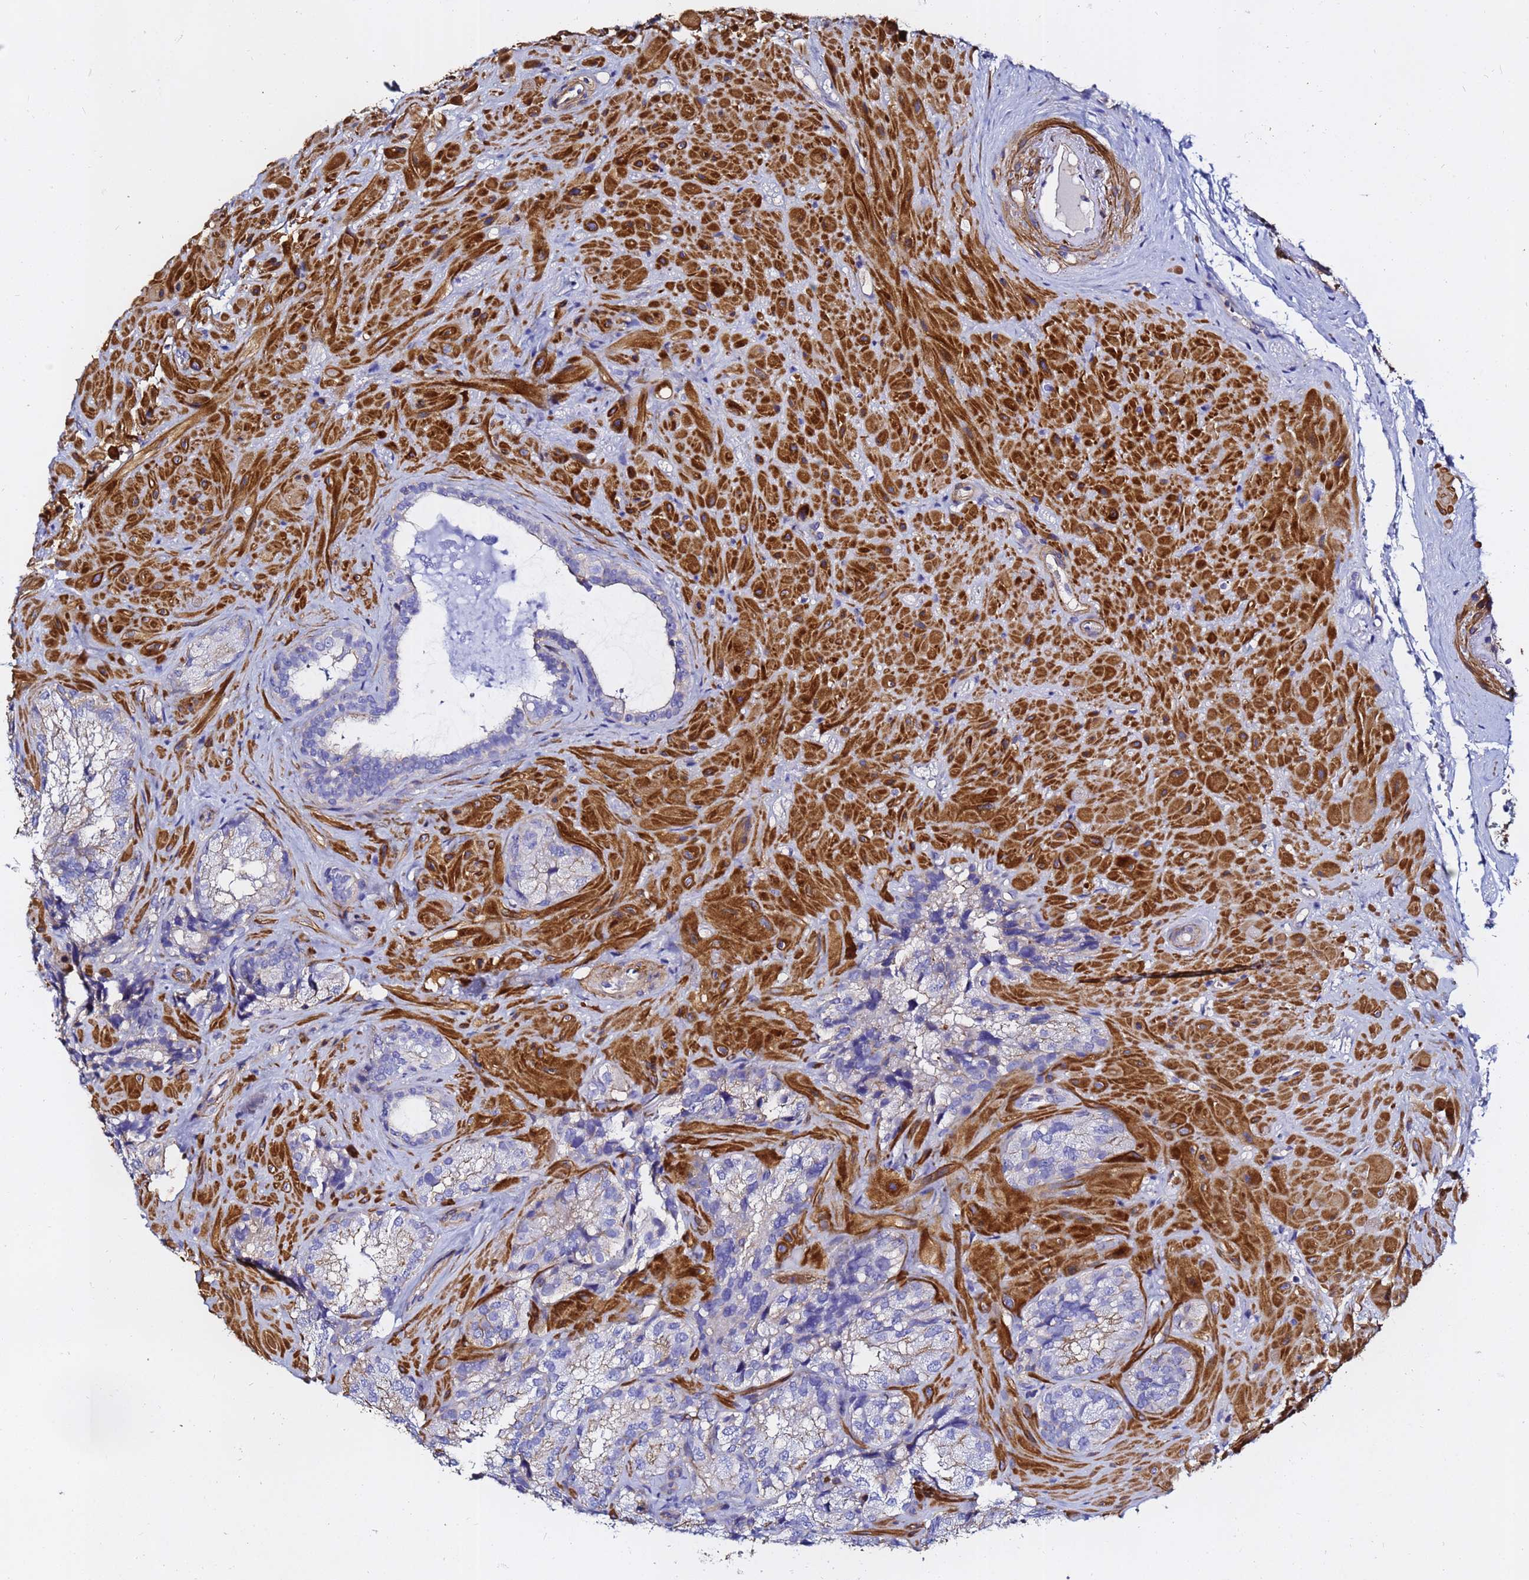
{"staining": {"intensity": "weak", "quantity": "<25%", "location": "cytoplasmic/membranous"}, "tissue": "seminal vesicle", "cell_type": "Glandular cells", "image_type": "normal", "snomed": [{"axis": "morphology", "description": "Normal tissue, NOS"}, {"axis": "topography", "description": "Seminal veicle"}], "caption": "This photomicrograph is of unremarkable seminal vesicle stained with immunohistochemistry (IHC) to label a protein in brown with the nuclei are counter-stained blue. There is no staining in glandular cells. (DAB immunohistochemistry (IHC) visualized using brightfield microscopy, high magnification).", "gene": "ACTA1", "patient": {"sex": "male", "age": 58}}